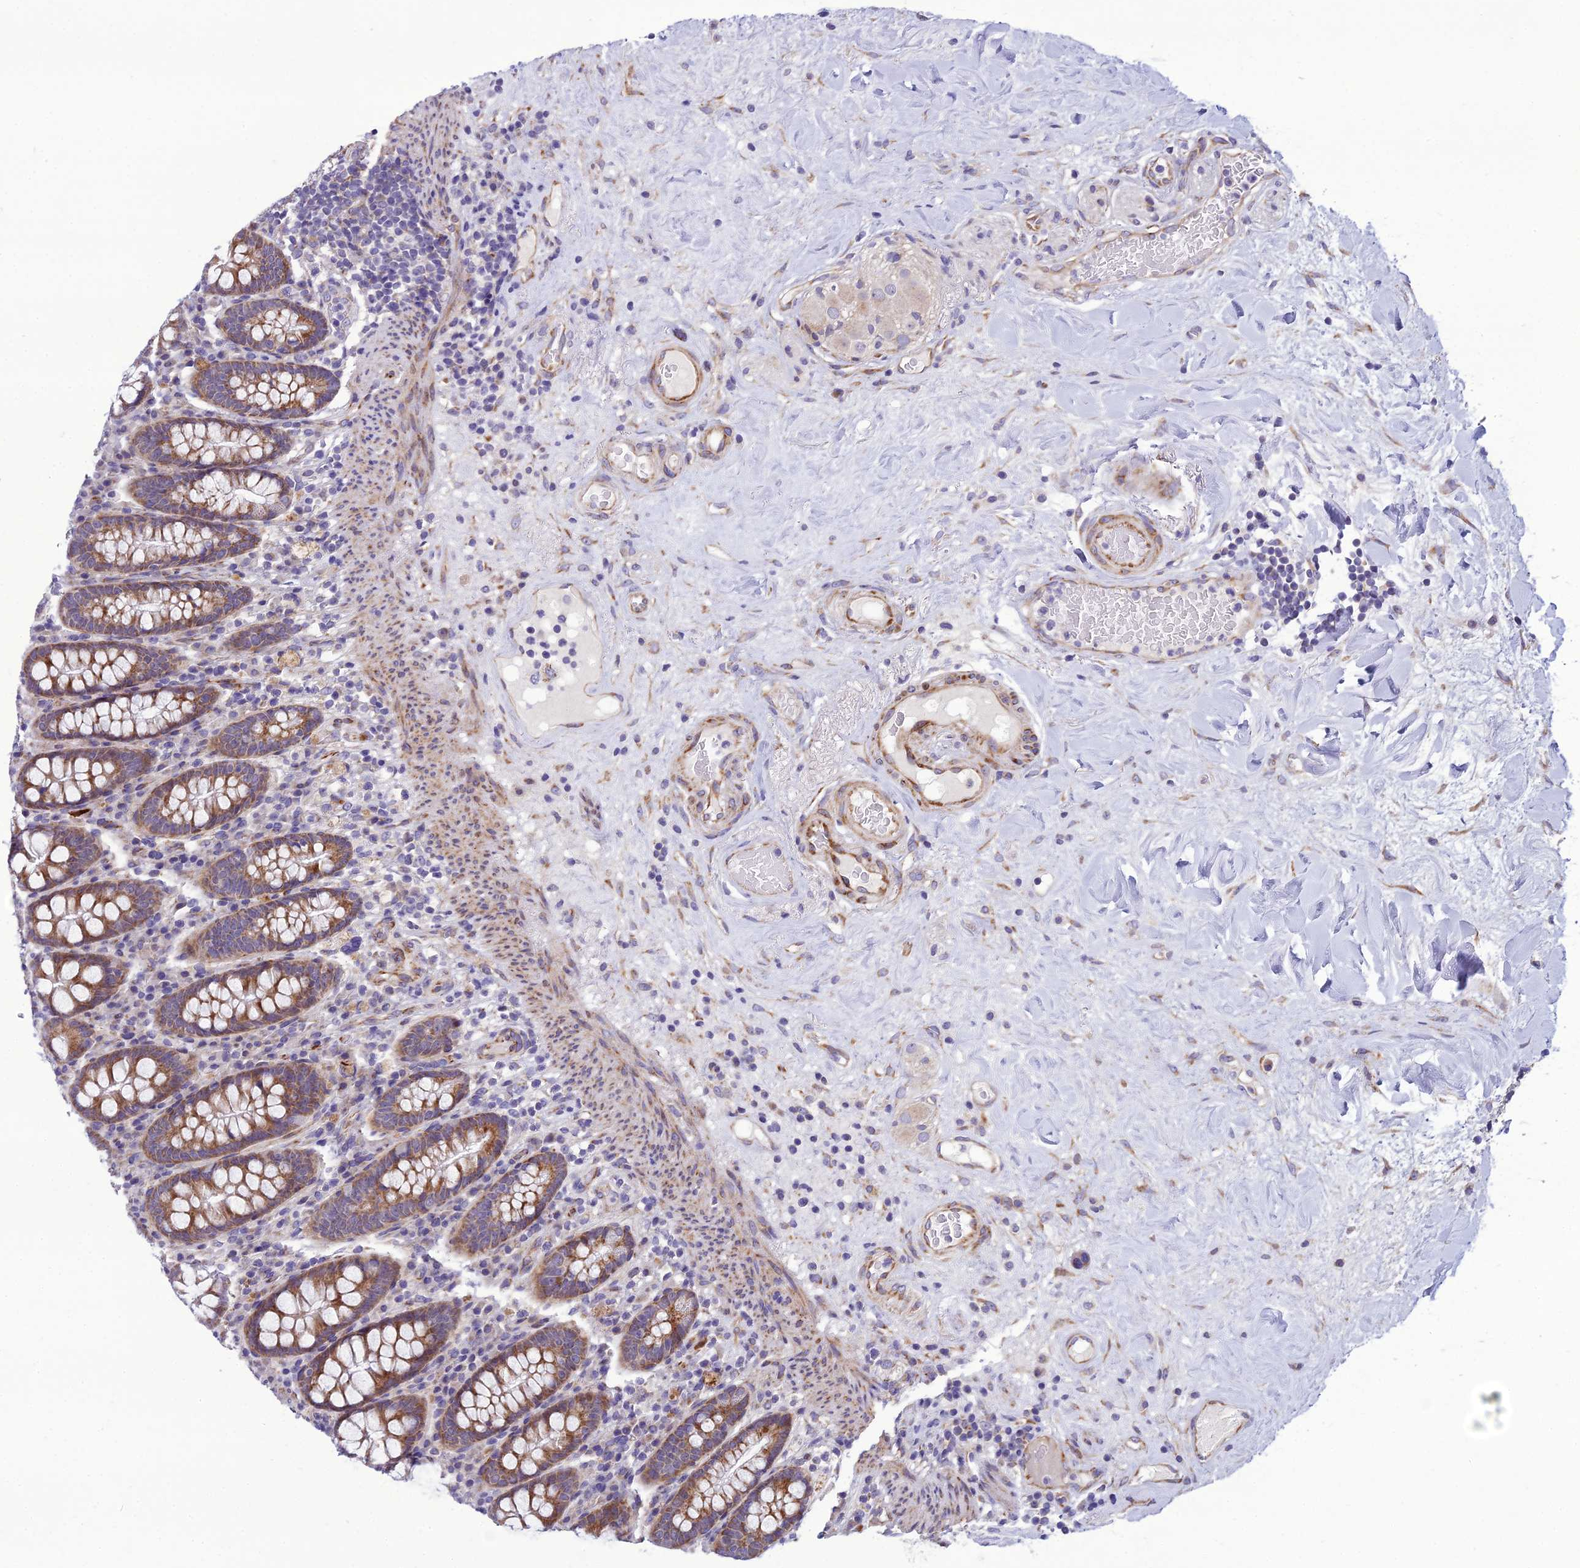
{"staining": {"intensity": "moderate", "quantity": ">75%", "location": "cytoplasmic/membranous"}, "tissue": "colon", "cell_type": "Endothelial cells", "image_type": "normal", "snomed": [{"axis": "morphology", "description": "Normal tissue, NOS"}, {"axis": "topography", "description": "Colon"}], "caption": "Human colon stained with a brown dye shows moderate cytoplasmic/membranous positive expression in approximately >75% of endothelial cells.", "gene": "NODAL", "patient": {"sex": "female", "age": 79}}